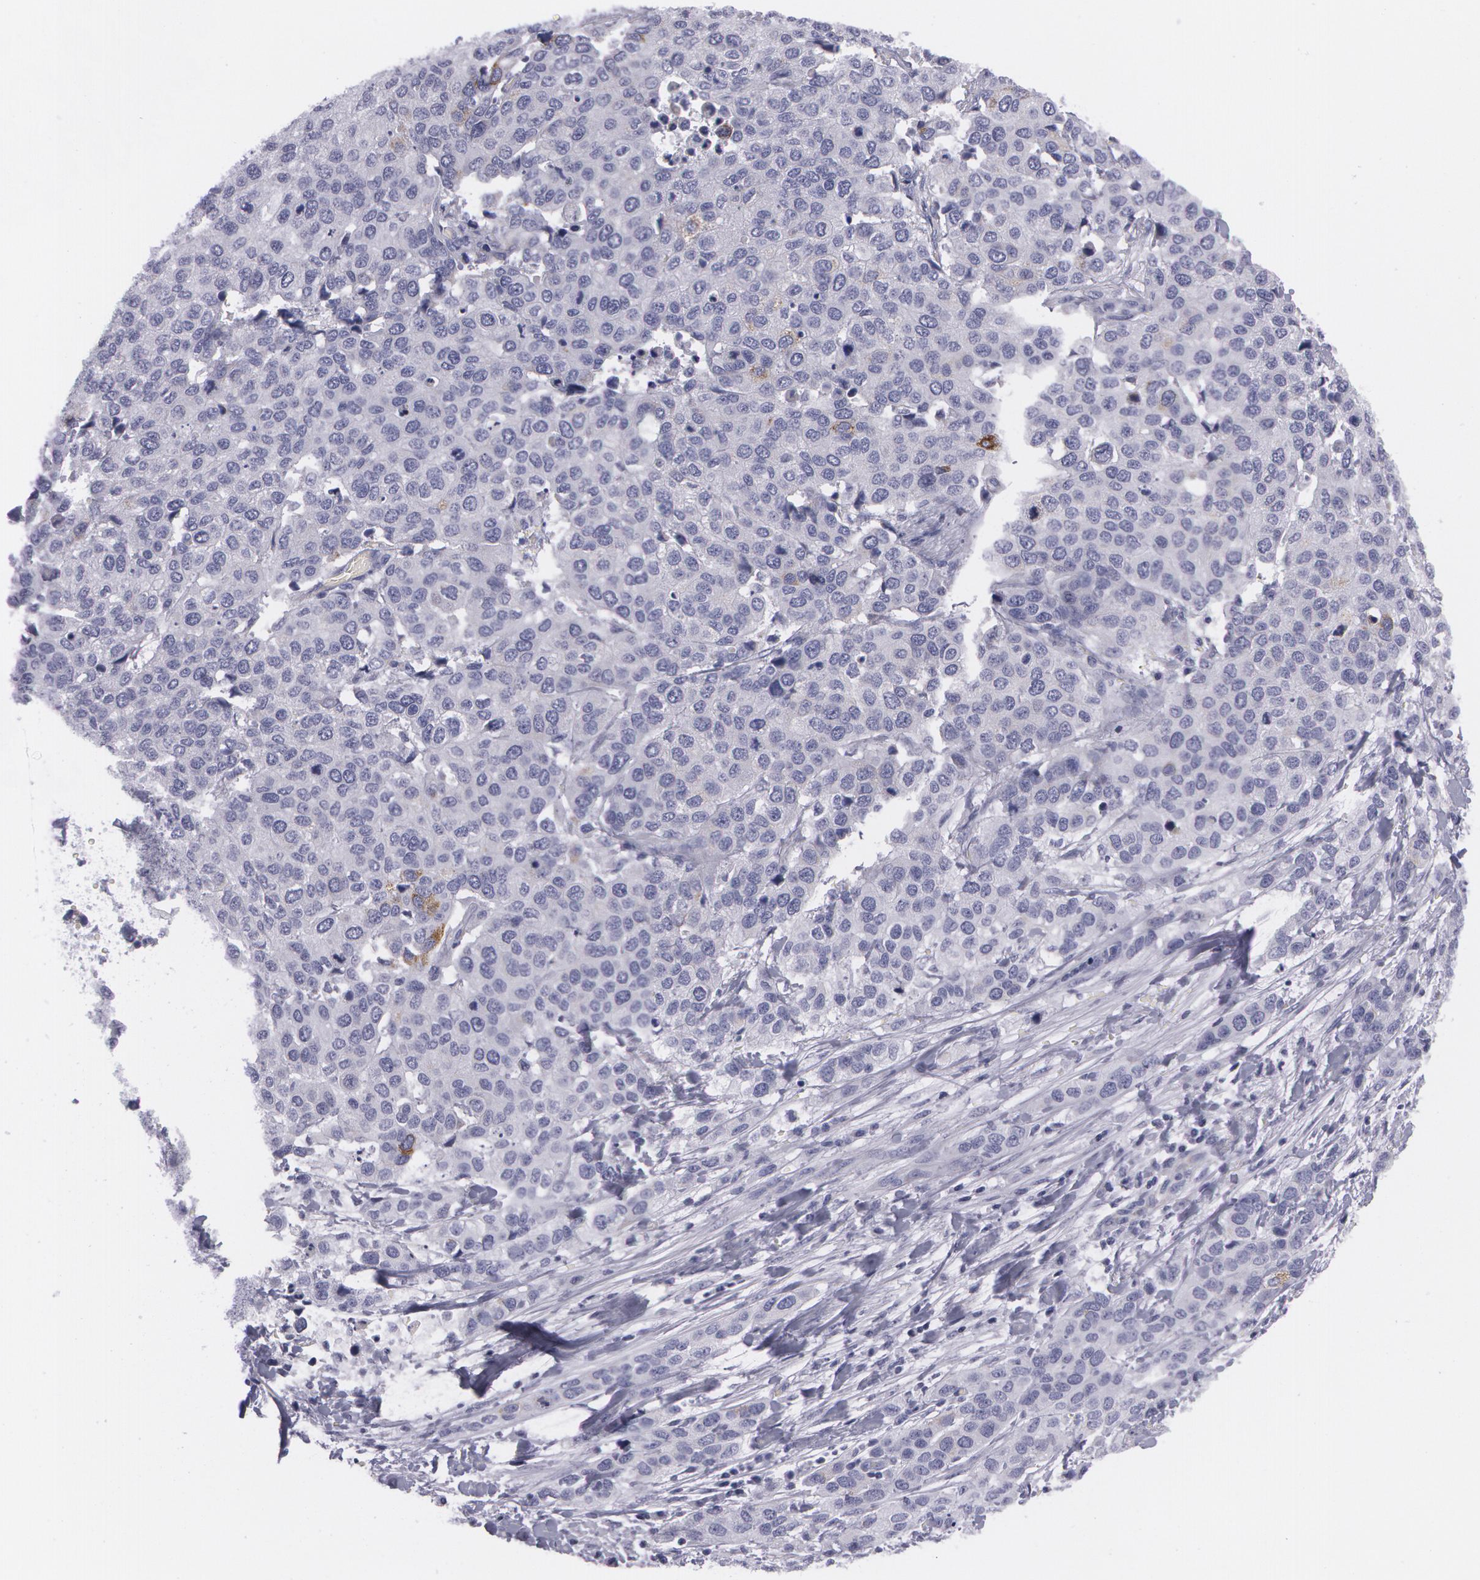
{"staining": {"intensity": "negative", "quantity": "none", "location": "none"}, "tissue": "cervical cancer", "cell_type": "Tumor cells", "image_type": "cancer", "snomed": [{"axis": "morphology", "description": "Squamous cell carcinoma, NOS"}, {"axis": "topography", "description": "Cervix"}], "caption": "The micrograph demonstrates no staining of tumor cells in squamous cell carcinoma (cervical).", "gene": "AMACR", "patient": {"sex": "female", "age": 54}}